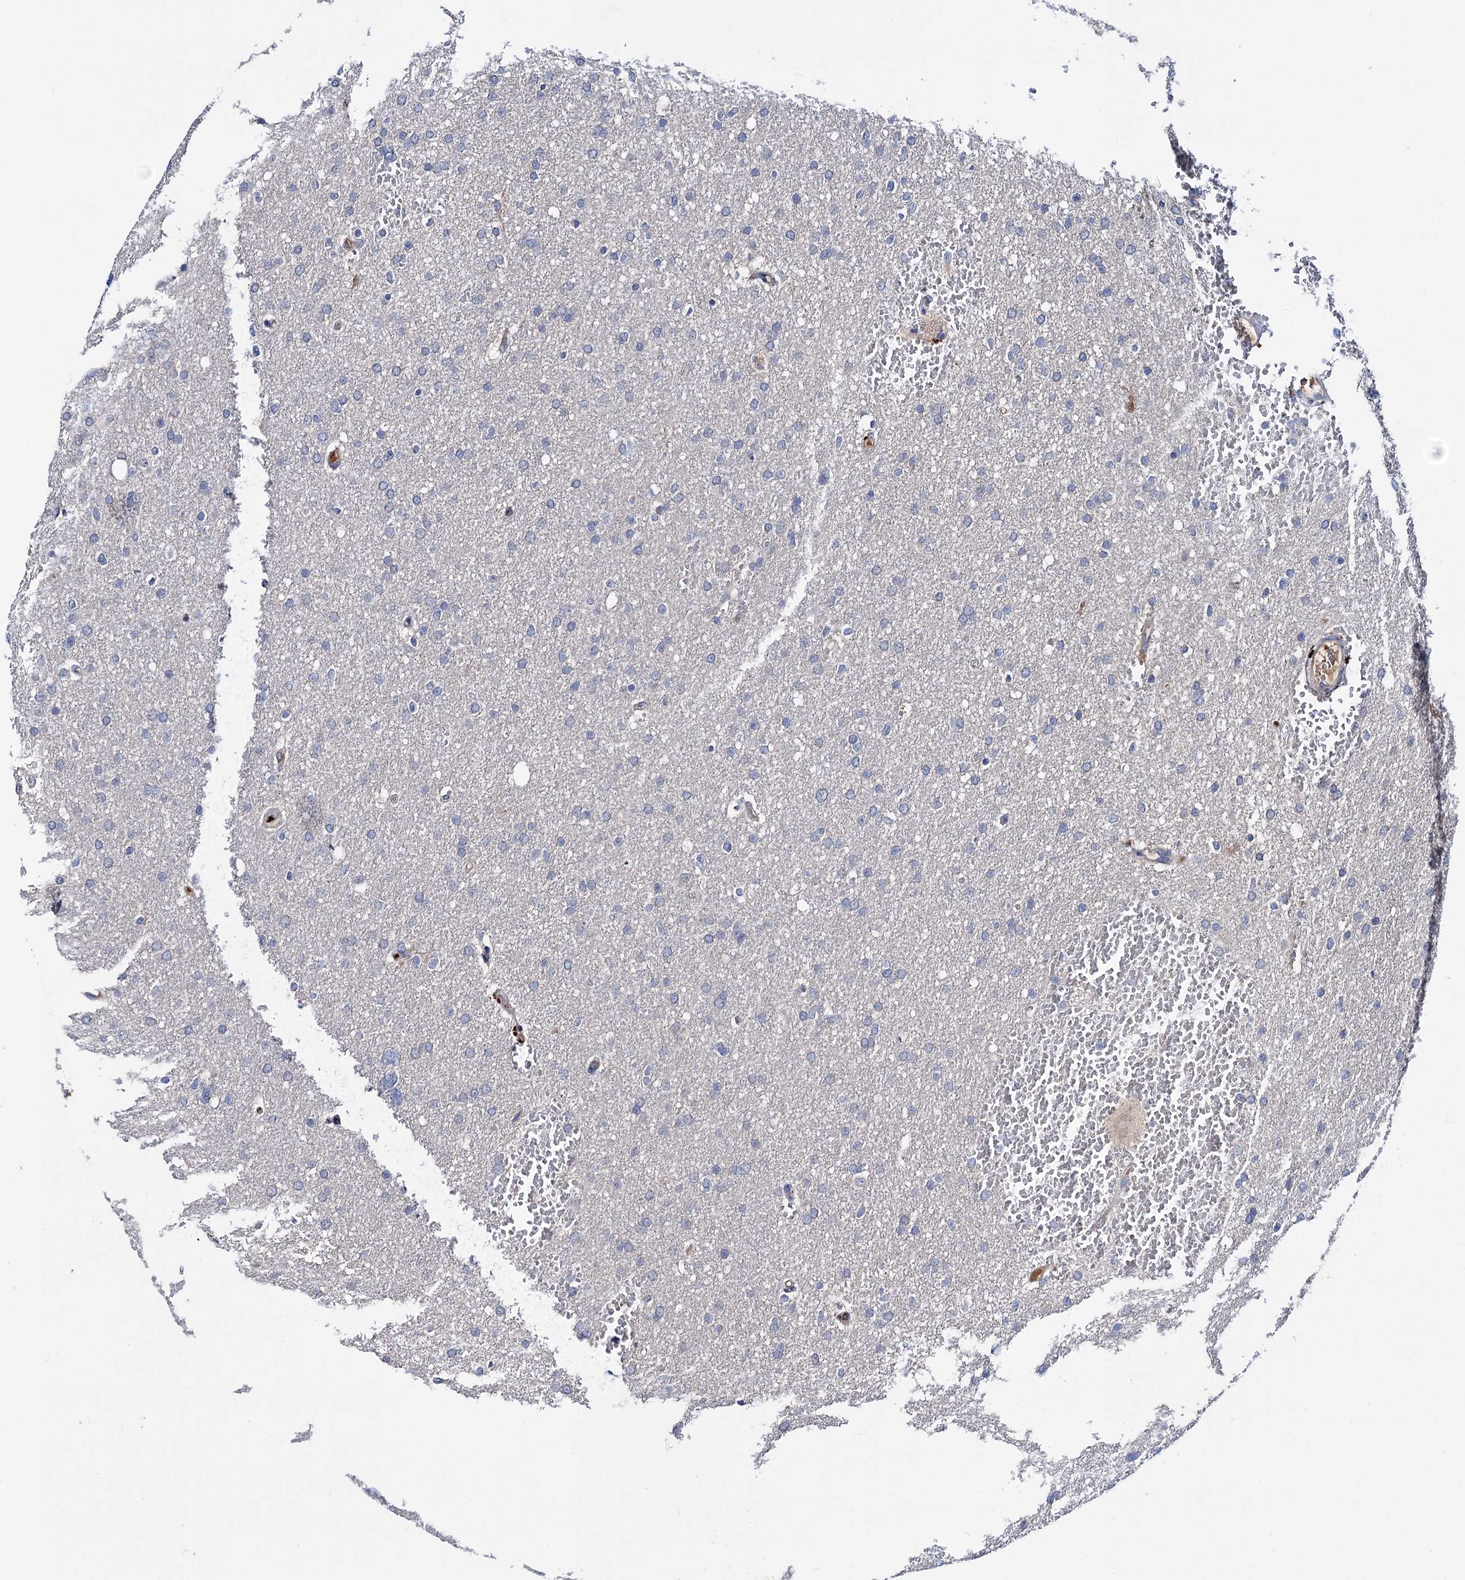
{"staining": {"intensity": "negative", "quantity": "none", "location": "none"}, "tissue": "glioma", "cell_type": "Tumor cells", "image_type": "cancer", "snomed": [{"axis": "morphology", "description": "Glioma, malignant, High grade"}, {"axis": "topography", "description": "Cerebral cortex"}], "caption": "High power microscopy micrograph of an immunohistochemistry (IHC) image of glioma, revealing no significant positivity in tumor cells.", "gene": "PPP1R32", "patient": {"sex": "female", "age": 36}}